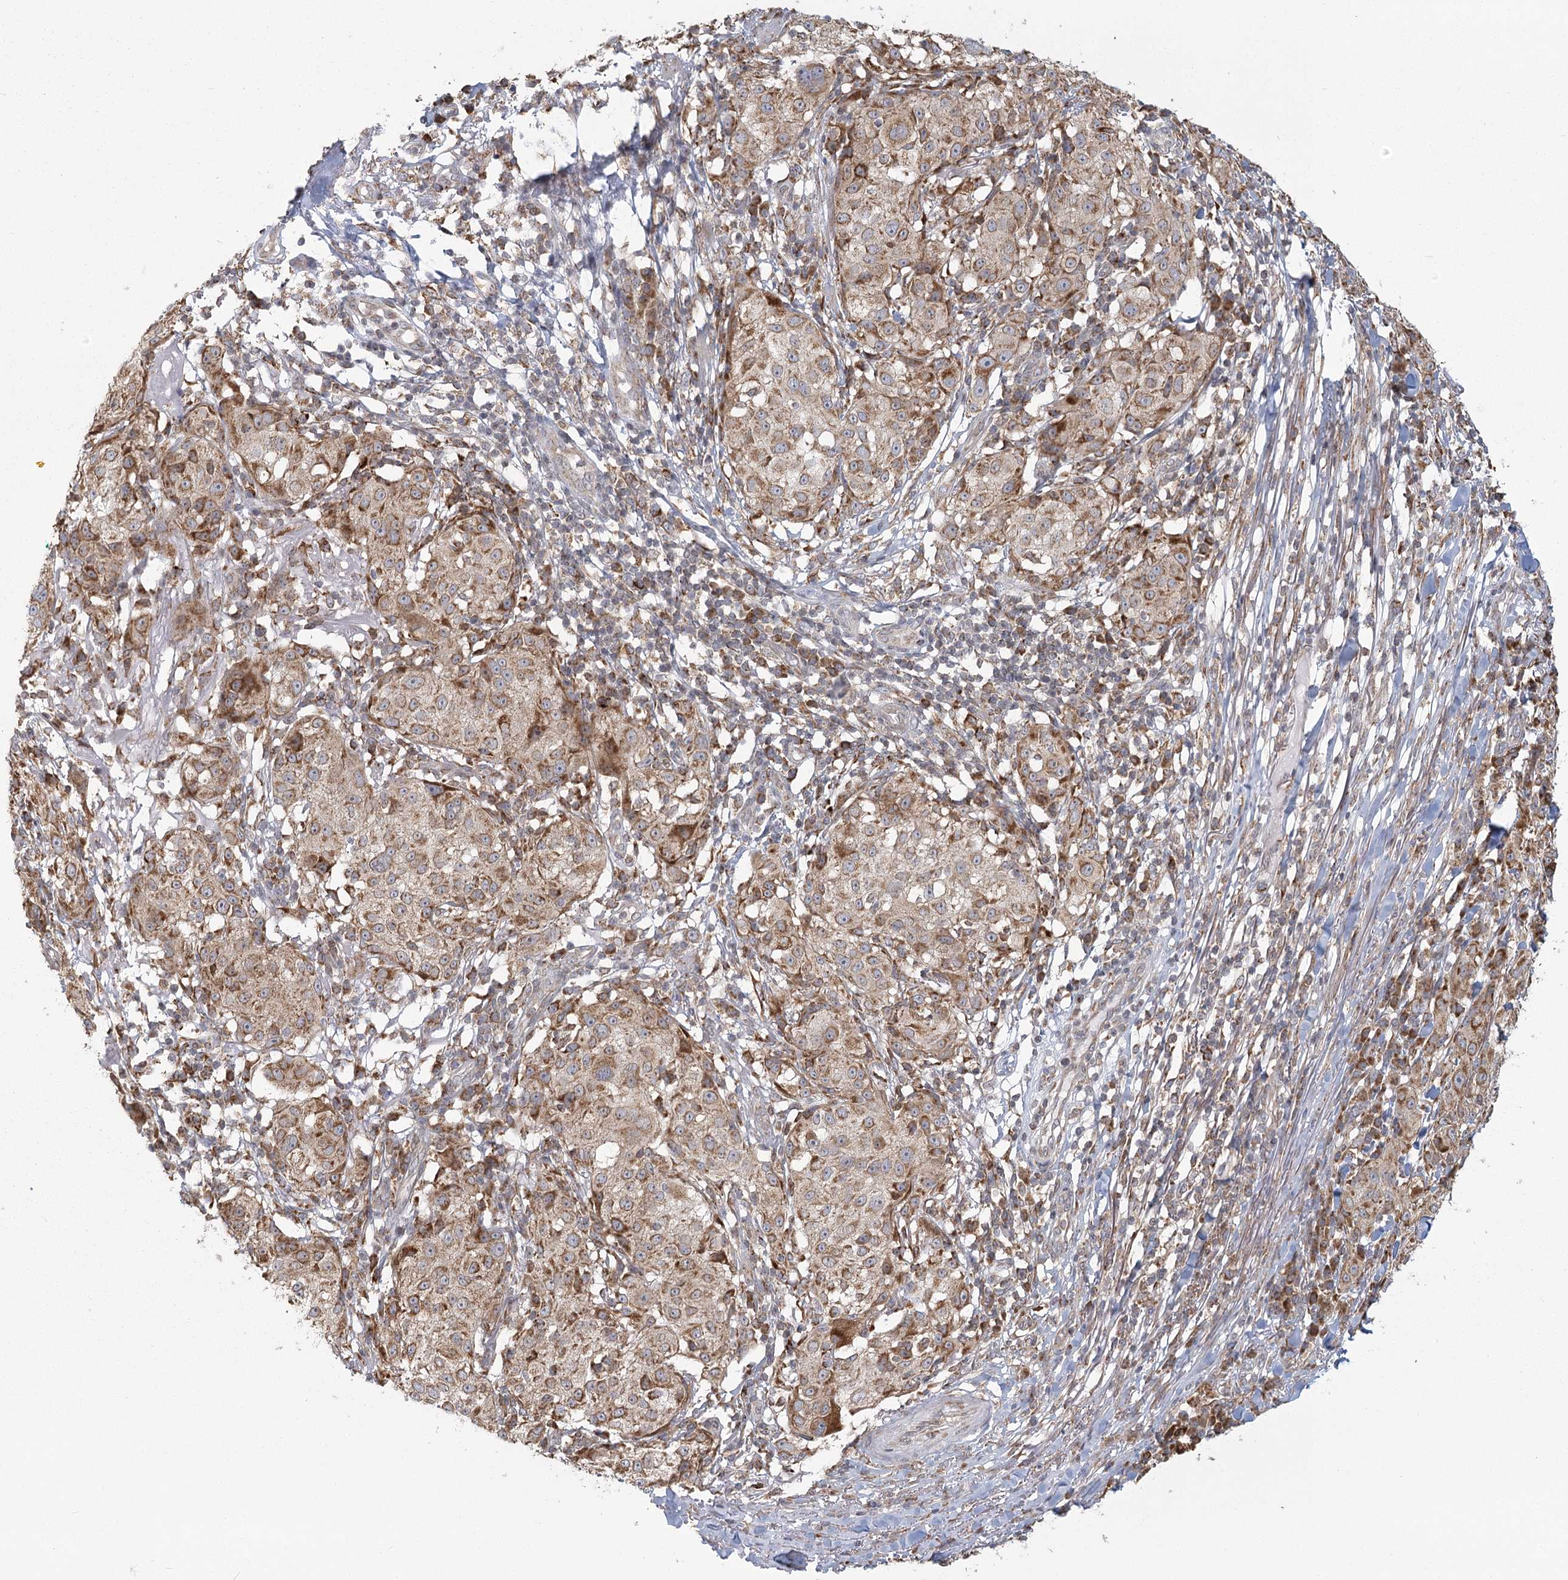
{"staining": {"intensity": "moderate", "quantity": ">75%", "location": "cytoplasmic/membranous"}, "tissue": "melanoma", "cell_type": "Tumor cells", "image_type": "cancer", "snomed": [{"axis": "morphology", "description": "Necrosis, NOS"}, {"axis": "morphology", "description": "Malignant melanoma, NOS"}, {"axis": "topography", "description": "Skin"}], "caption": "IHC of melanoma reveals medium levels of moderate cytoplasmic/membranous staining in approximately >75% of tumor cells.", "gene": "LACTB", "patient": {"sex": "female", "age": 87}}